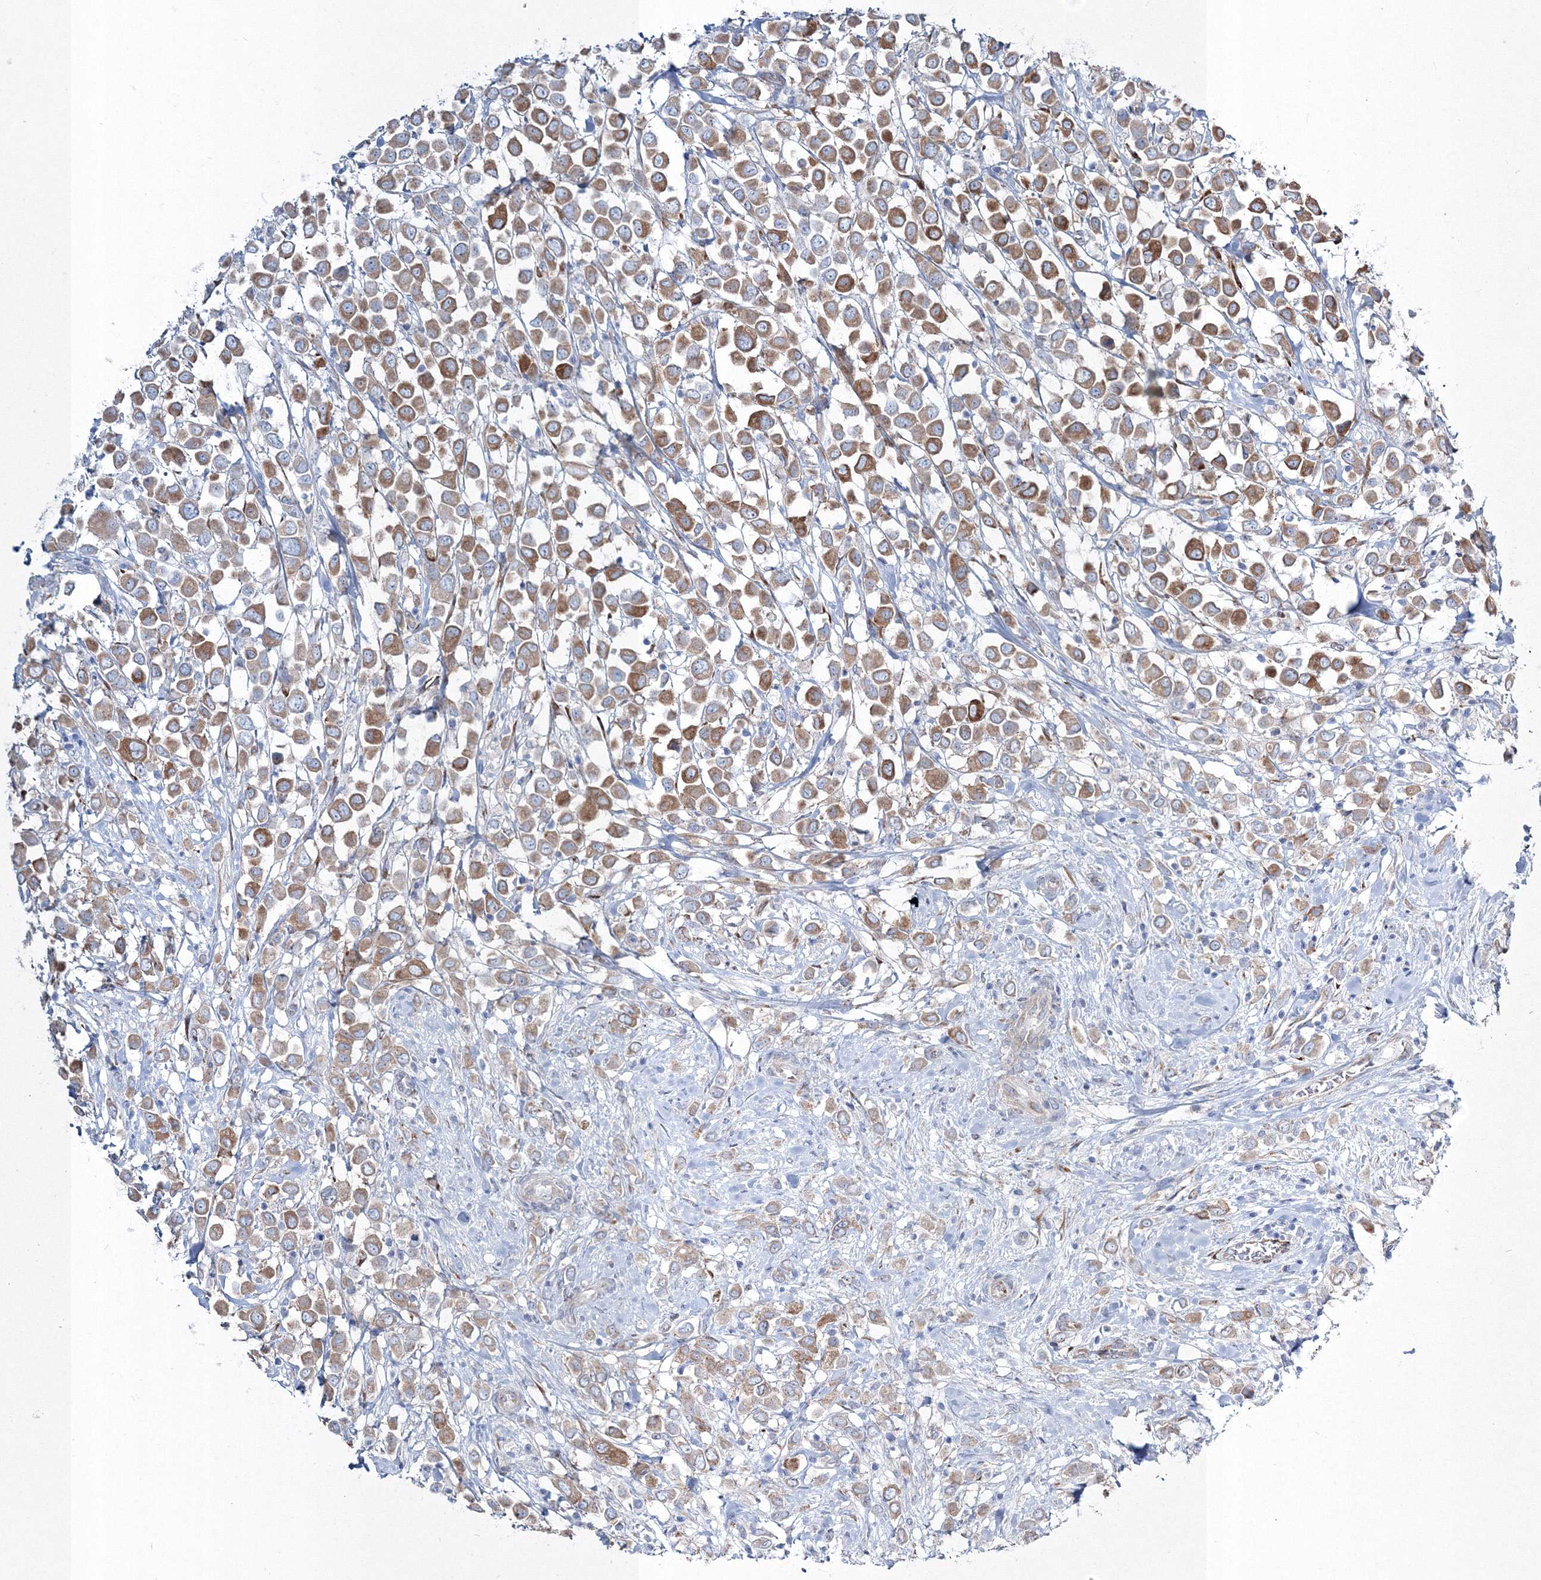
{"staining": {"intensity": "moderate", "quantity": ">75%", "location": "cytoplasmic/membranous"}, "tissue": "breast cancer", "cell_type": "Tumor cells", "image_type": "cancer", "snomed": [{"axis": "morphology", "description": "Duct carcinoma"}, {"axis": "topography", "description": "Breast"}], "caption": "Protein analysis of breast cancer (intraductal carcinoma) tissue displays moderate cytoplasmic/membranous positivity in about >75% of tumor cells.", "gene": "RCN1", "patient": {"sex": "female", "age": 61}}